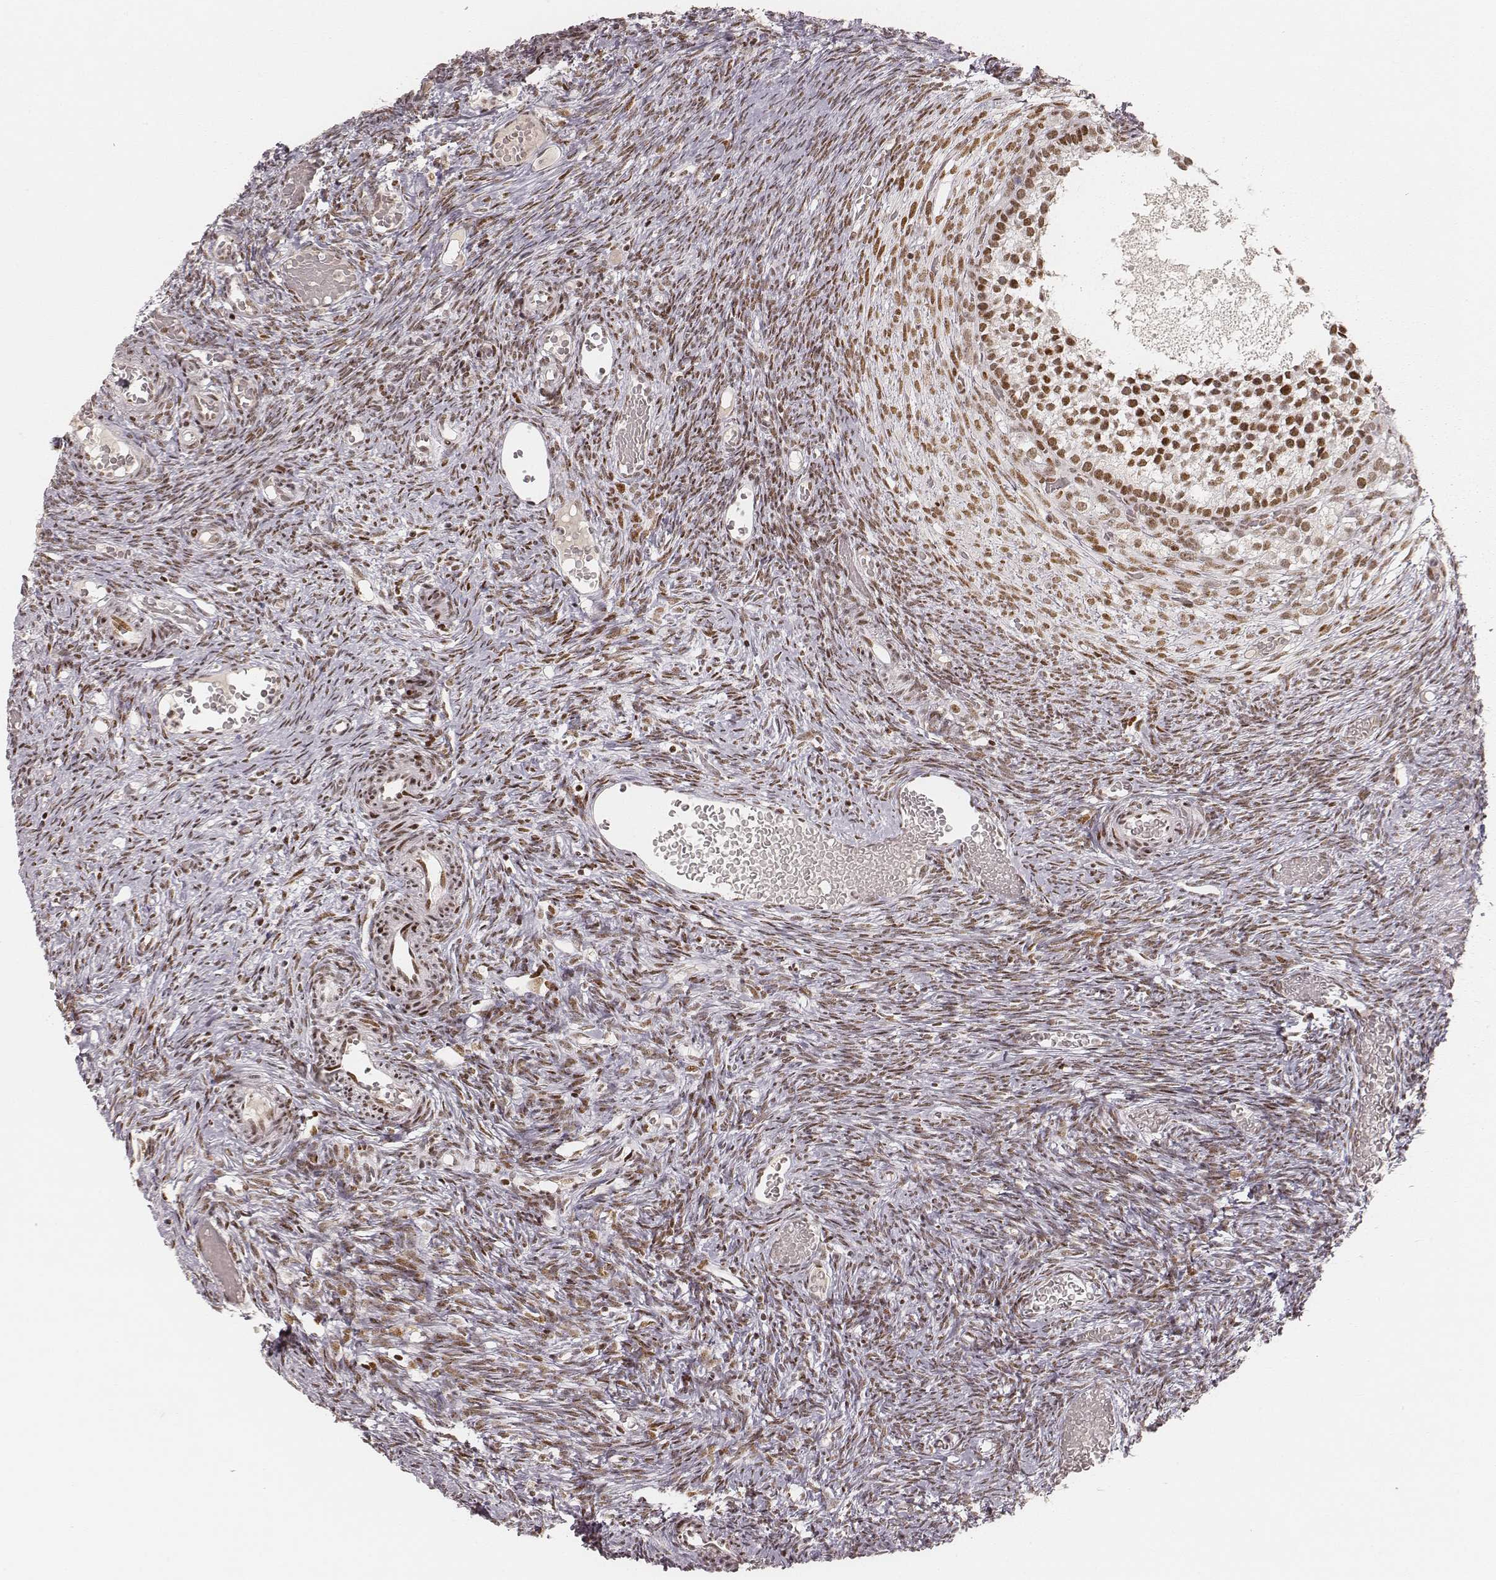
{"staining": {"intensity": "moderate", "quantity": ">75%", "location": "nuclear"}, "tissue": "ovary", "cell_type": "Follicle cells", "image_type": "normal", "snomed": [{"axis": "morphology", "description": "Normal tissue, NOS"}, {"axis": "topography", "description": "Ovary"}], "caption": "This image displays immunohistochemistry (IHC) staining of normal human ovary, with medium moderate nuclear positivity in about >75% of follicle cells.", "gene": "HNRNPC", "patient": {"sex": "female", "age": 39}}